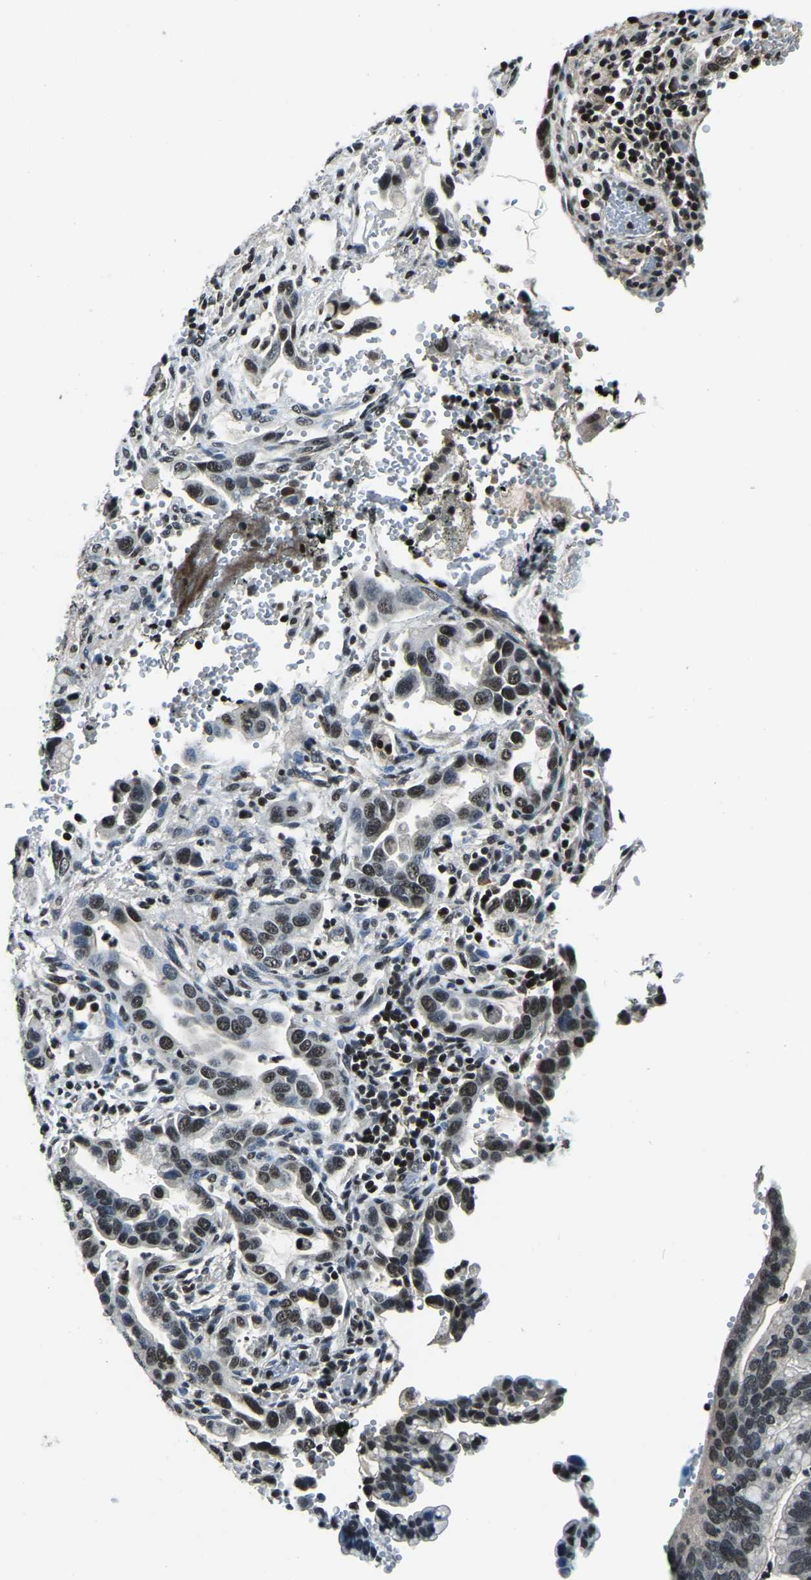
{"staining": {"intensity": "weak", "quantity": "25%-75%", "location": "nuclear"}, "tissue": "pancreatic cancer", "cell_type": "Tumor cells", "image_type": "cancer", "snomed": [{"axis": "morphology", "description": "Adenocarcinoma, NOS"}, {"axis": "topography", "description": "Pancreas"}], "caption": "This photomicrograph exhibits IHC staining of adenocarcinoma (pancreatic), with low weak nuclear staining in approximately 25%-75% of tumor cells.", "gene": "ANKIB1", "patient": {"sex": "female", "age": 70}}